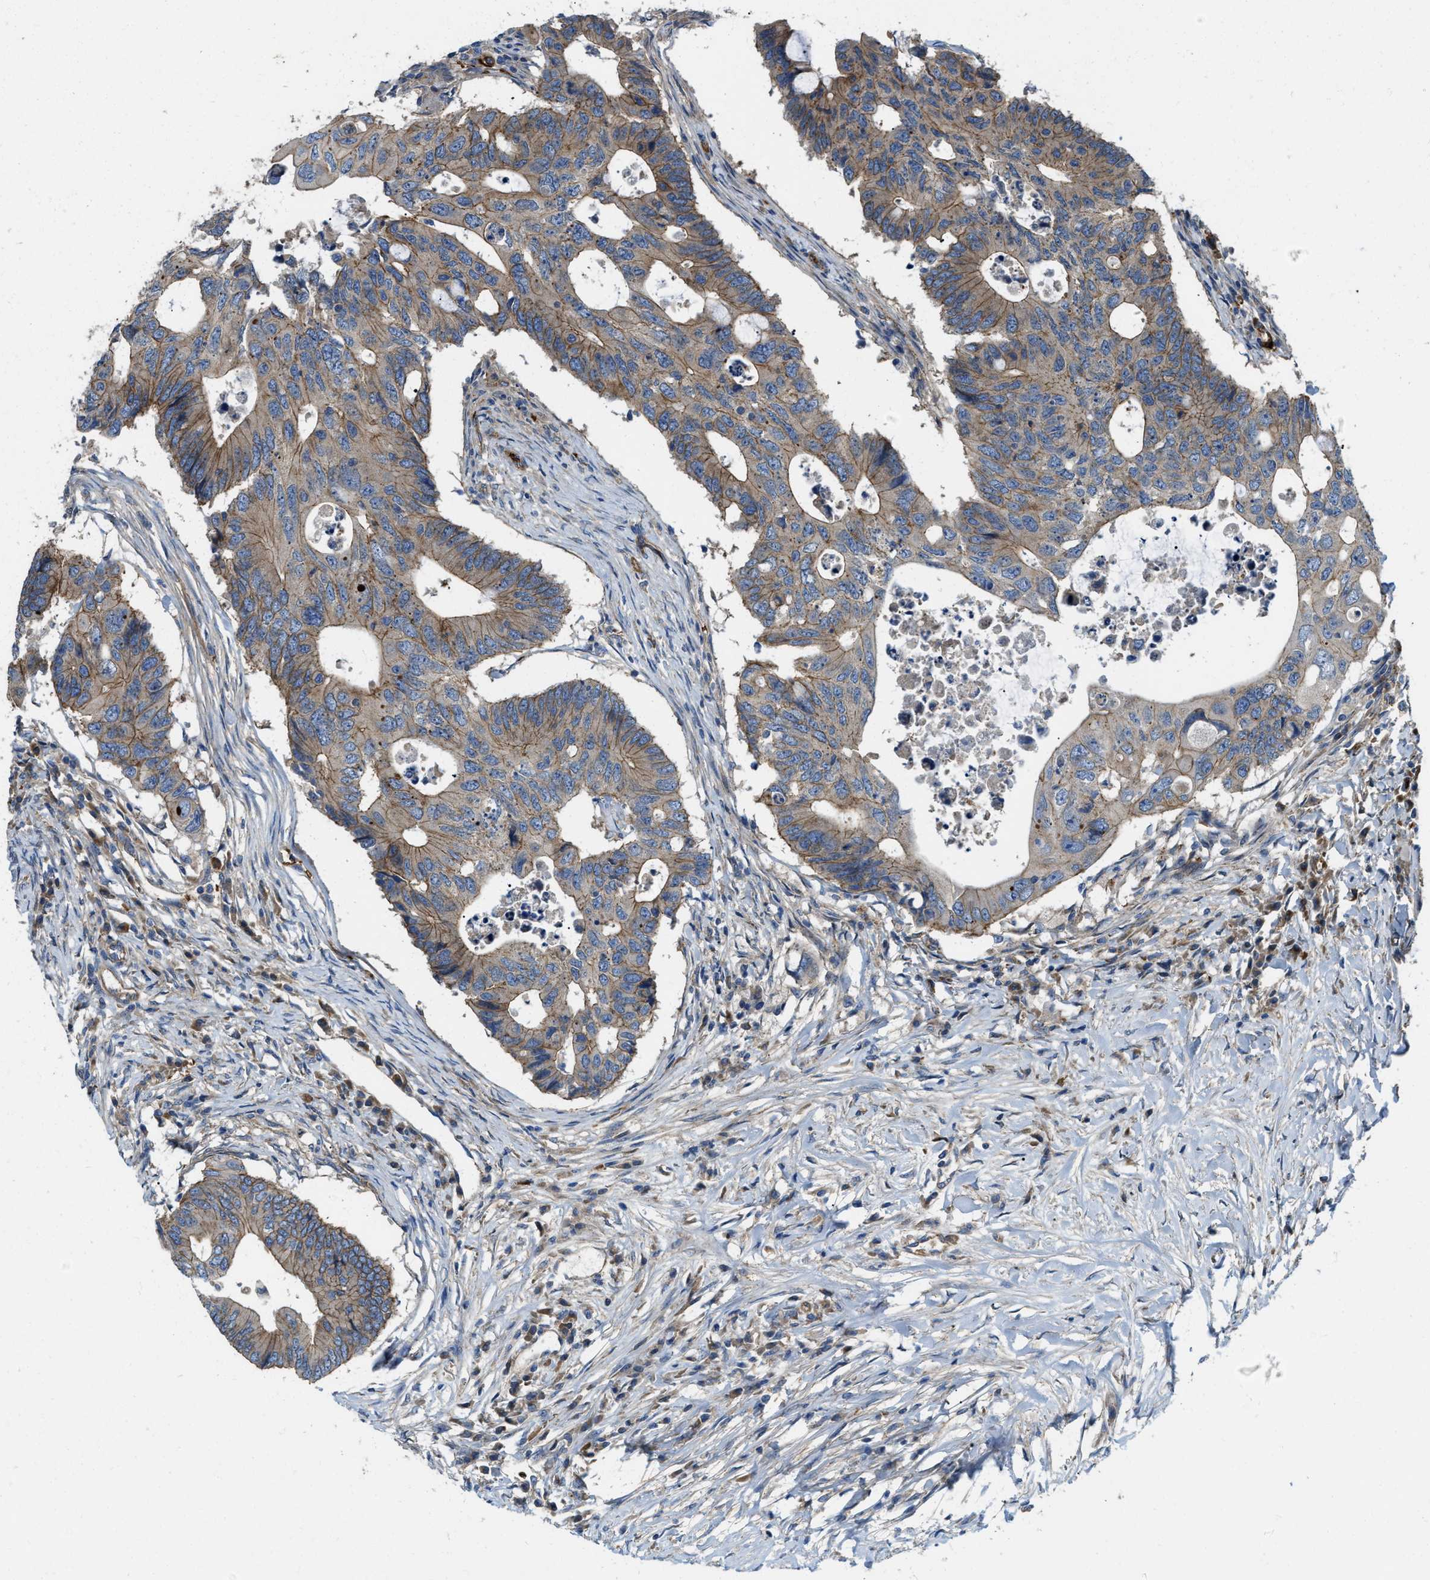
{"staining": {"intensity": "moderate", "quantity": "25%-75%", "location": "cytoplasmic/membranous"}, "tissue": "colorectal cancer", "cell_type": "Tumor cells", "image_type": "cancer", "snomed": [{"axis": "morphology", "description": "Adenocarcinoma, NOS"}, {"axis": "topography", "description": "Colon"}], "caption": "High-power microscopy captured an IHC histopathology image of colorectal cancer, revealing moderate cytoplasmic/membranous positivity in about 25%-75% of tumor cells. (Stains: DAB (3,3'-diaminobenzidine) in brown, nuclei in blue, Microscopy: brightfield microscopy at high magnification).", "gene": "ERC1", "patient": {"sex": "male", "age": 71}}